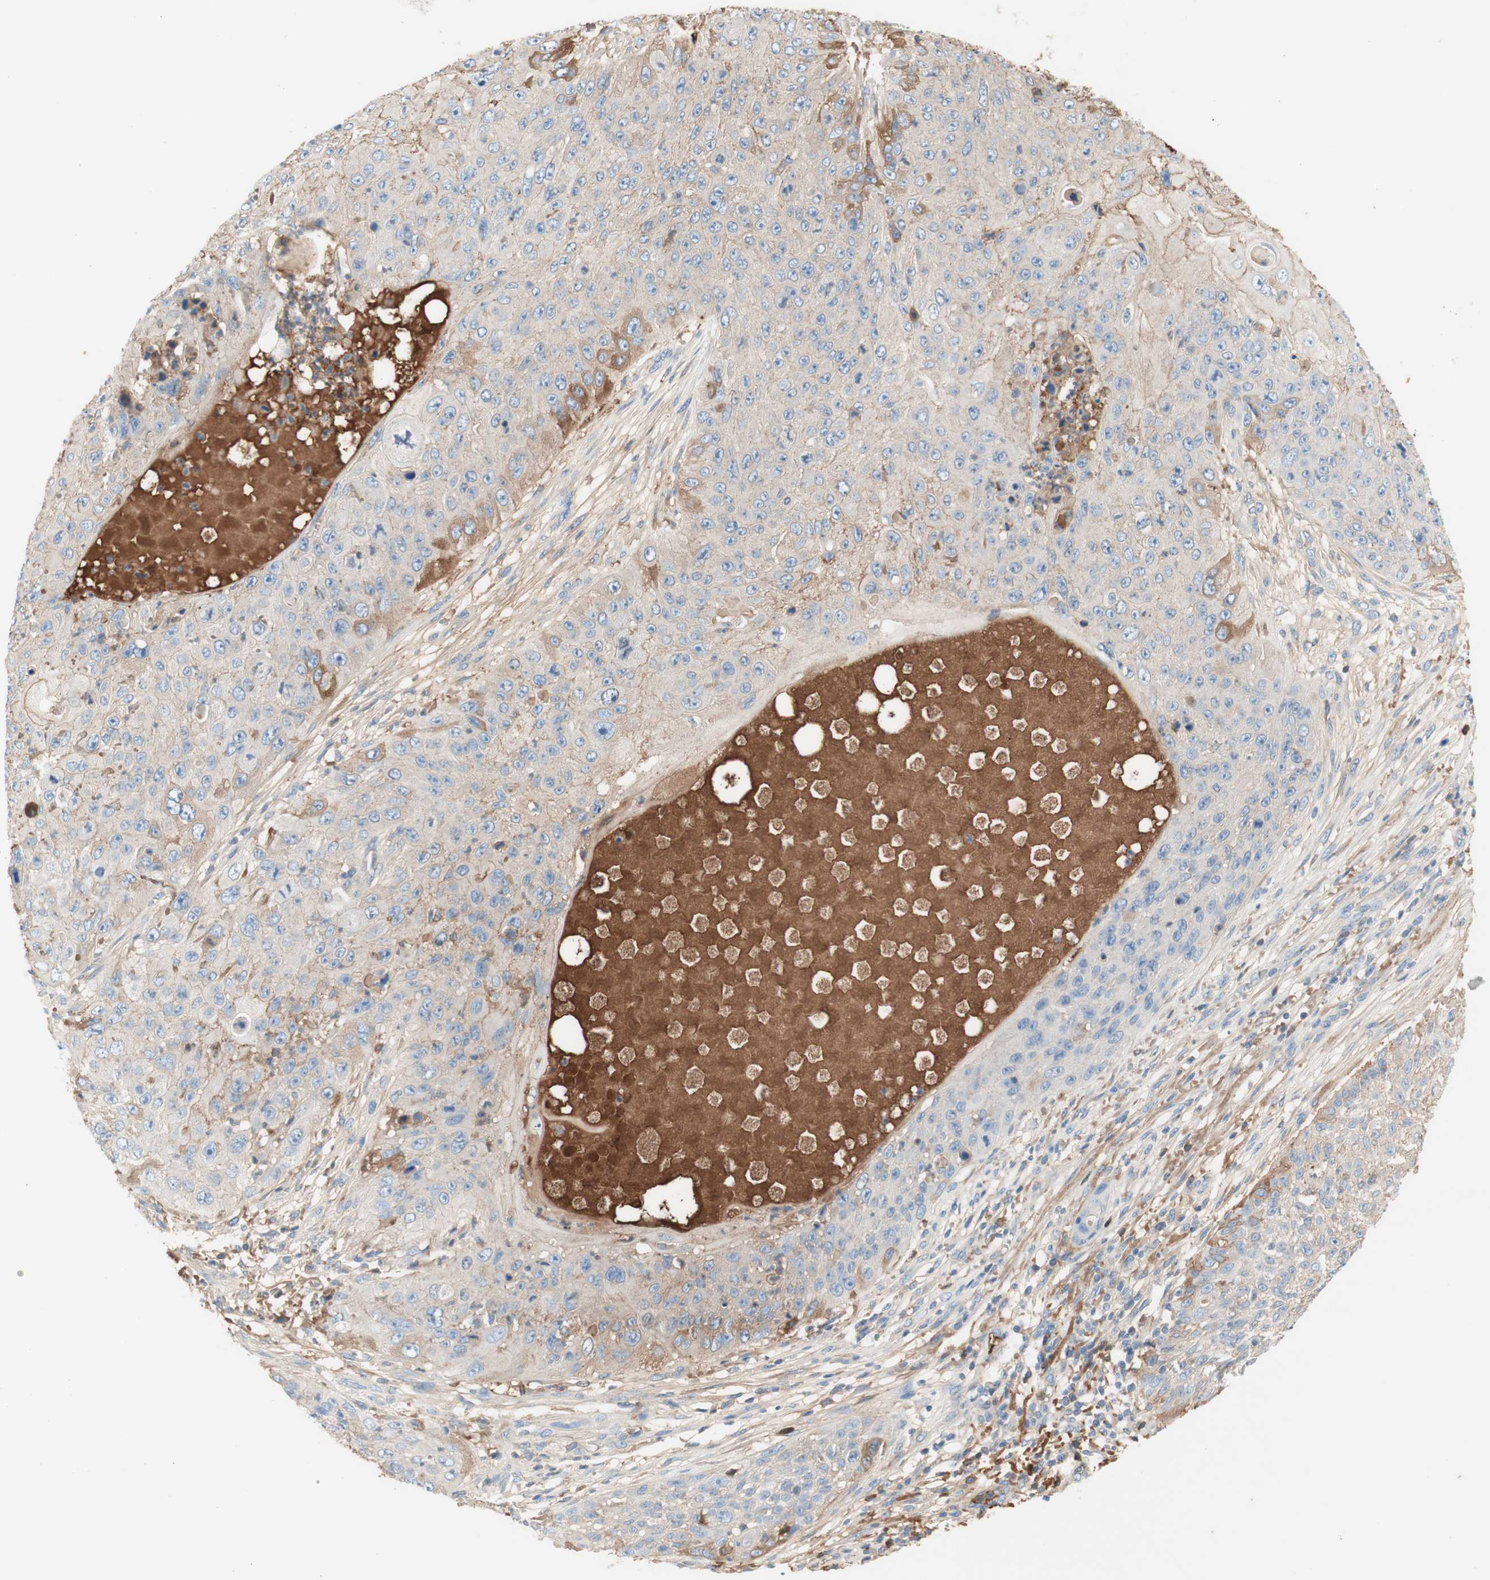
{"staining": {"intensity": "weak", "quantity": "<25%", "location": "cytoplasmic/membranous"}, "tissue": "skin cancer", "cell_type": "Tumor cells", "image_type": "cancer", "snomed": [{"axis": "morphology", "description": "Squamous cell carcinoma, NOS"}, {"axis": "topography", "description": "Skin"}], "caption": "Skin squamous cell carcinoma was stained to show a protein in brown. There is no significant expression in tumor cells.", "gene": "KNG1", "patient": {"sex": "female", "age": 80}}